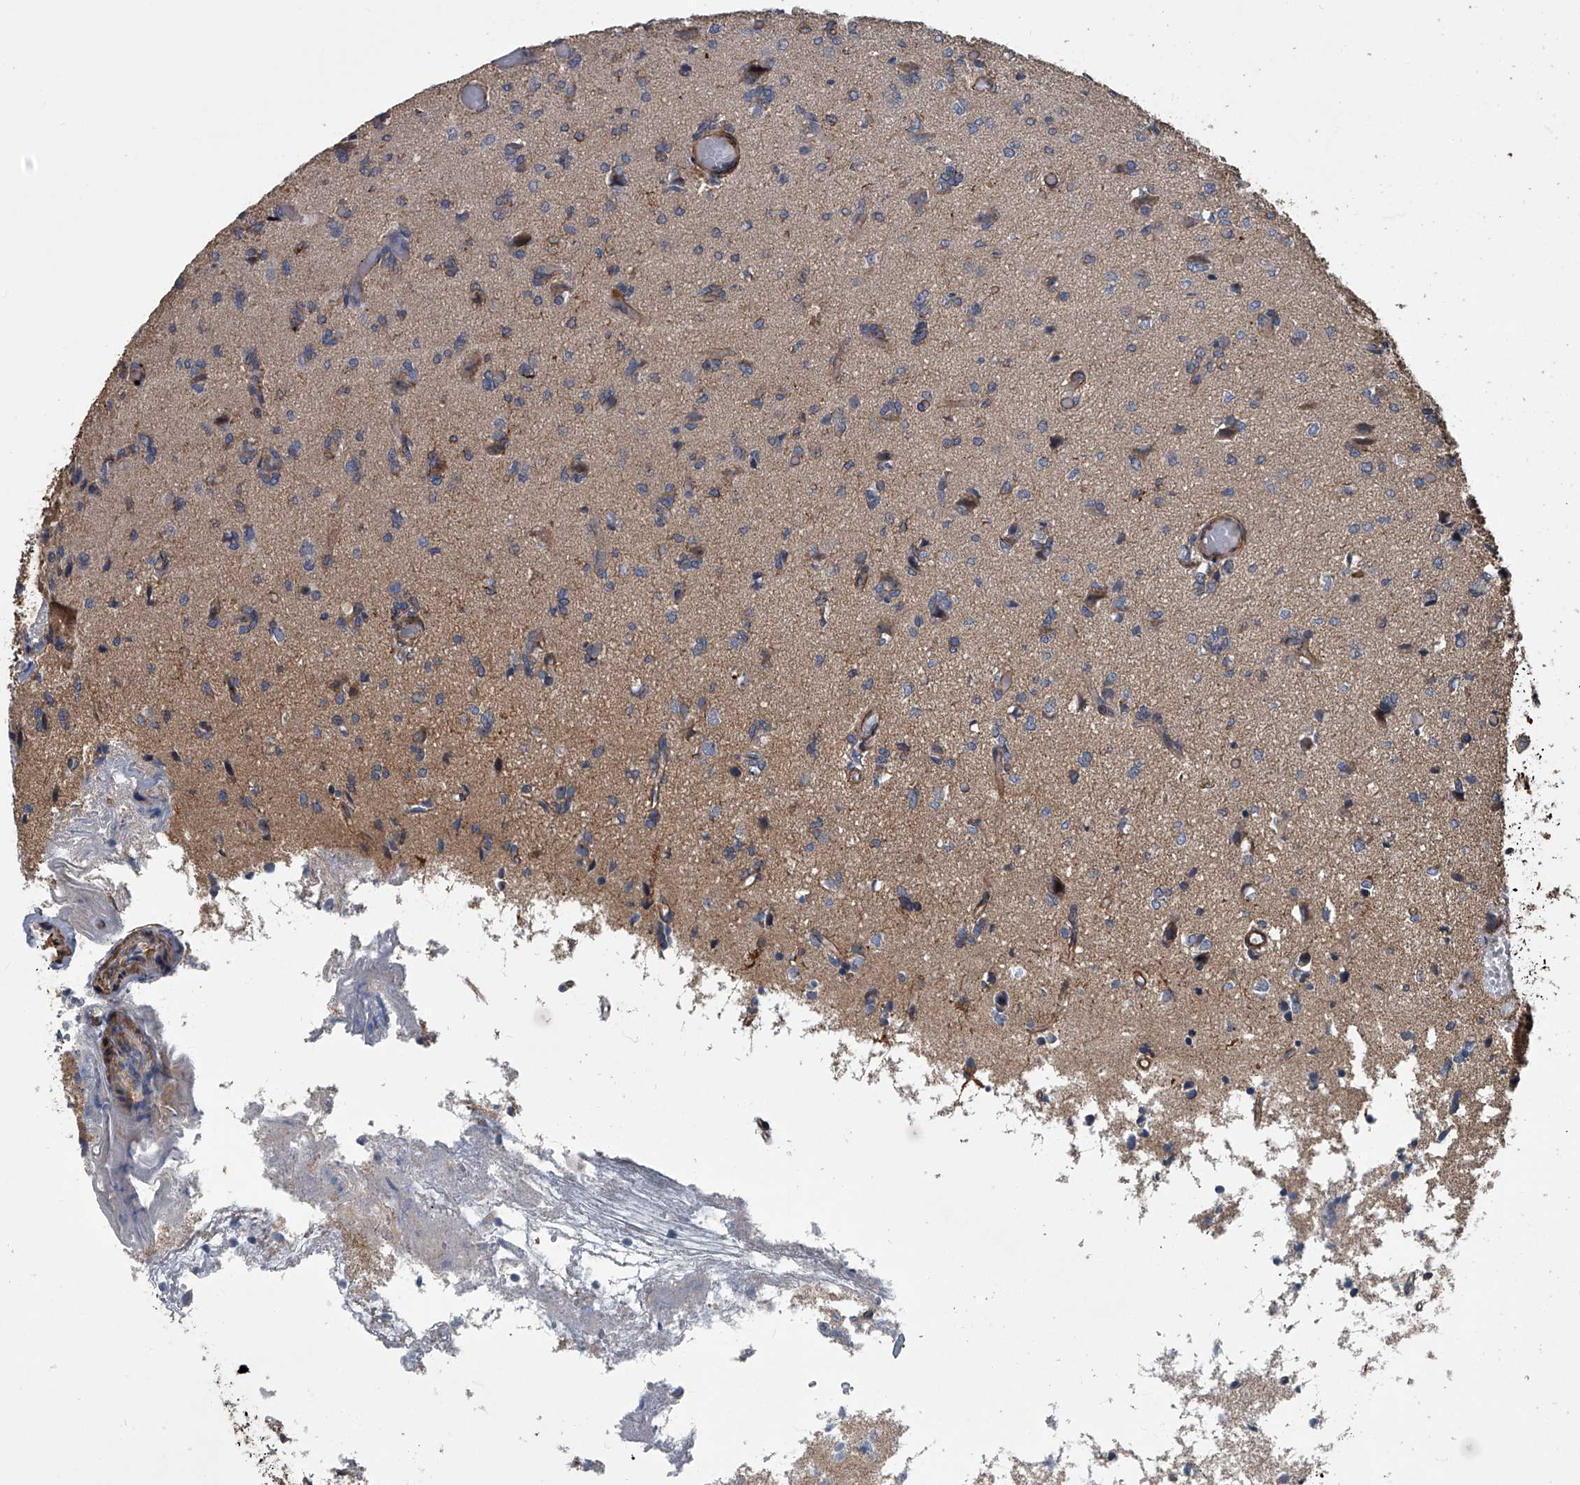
{"staining": {"intensity": "weak", "quantity": "<25%", "location": "cytoplasmic/membranous"}, "tissue": "glioma", "cell_type": "Tumor cells", "image_type": "cancer", "snomed": [{"axis": "morphology", "description": "Glioma, malignant, High grade"}, {"axis": "topography", "description": "Brain"}], "caption": "Tumor cells show no significant expression in glioma.", "gene": "LDLRAD2", "patient": {"sex": "female", "age": 59}}